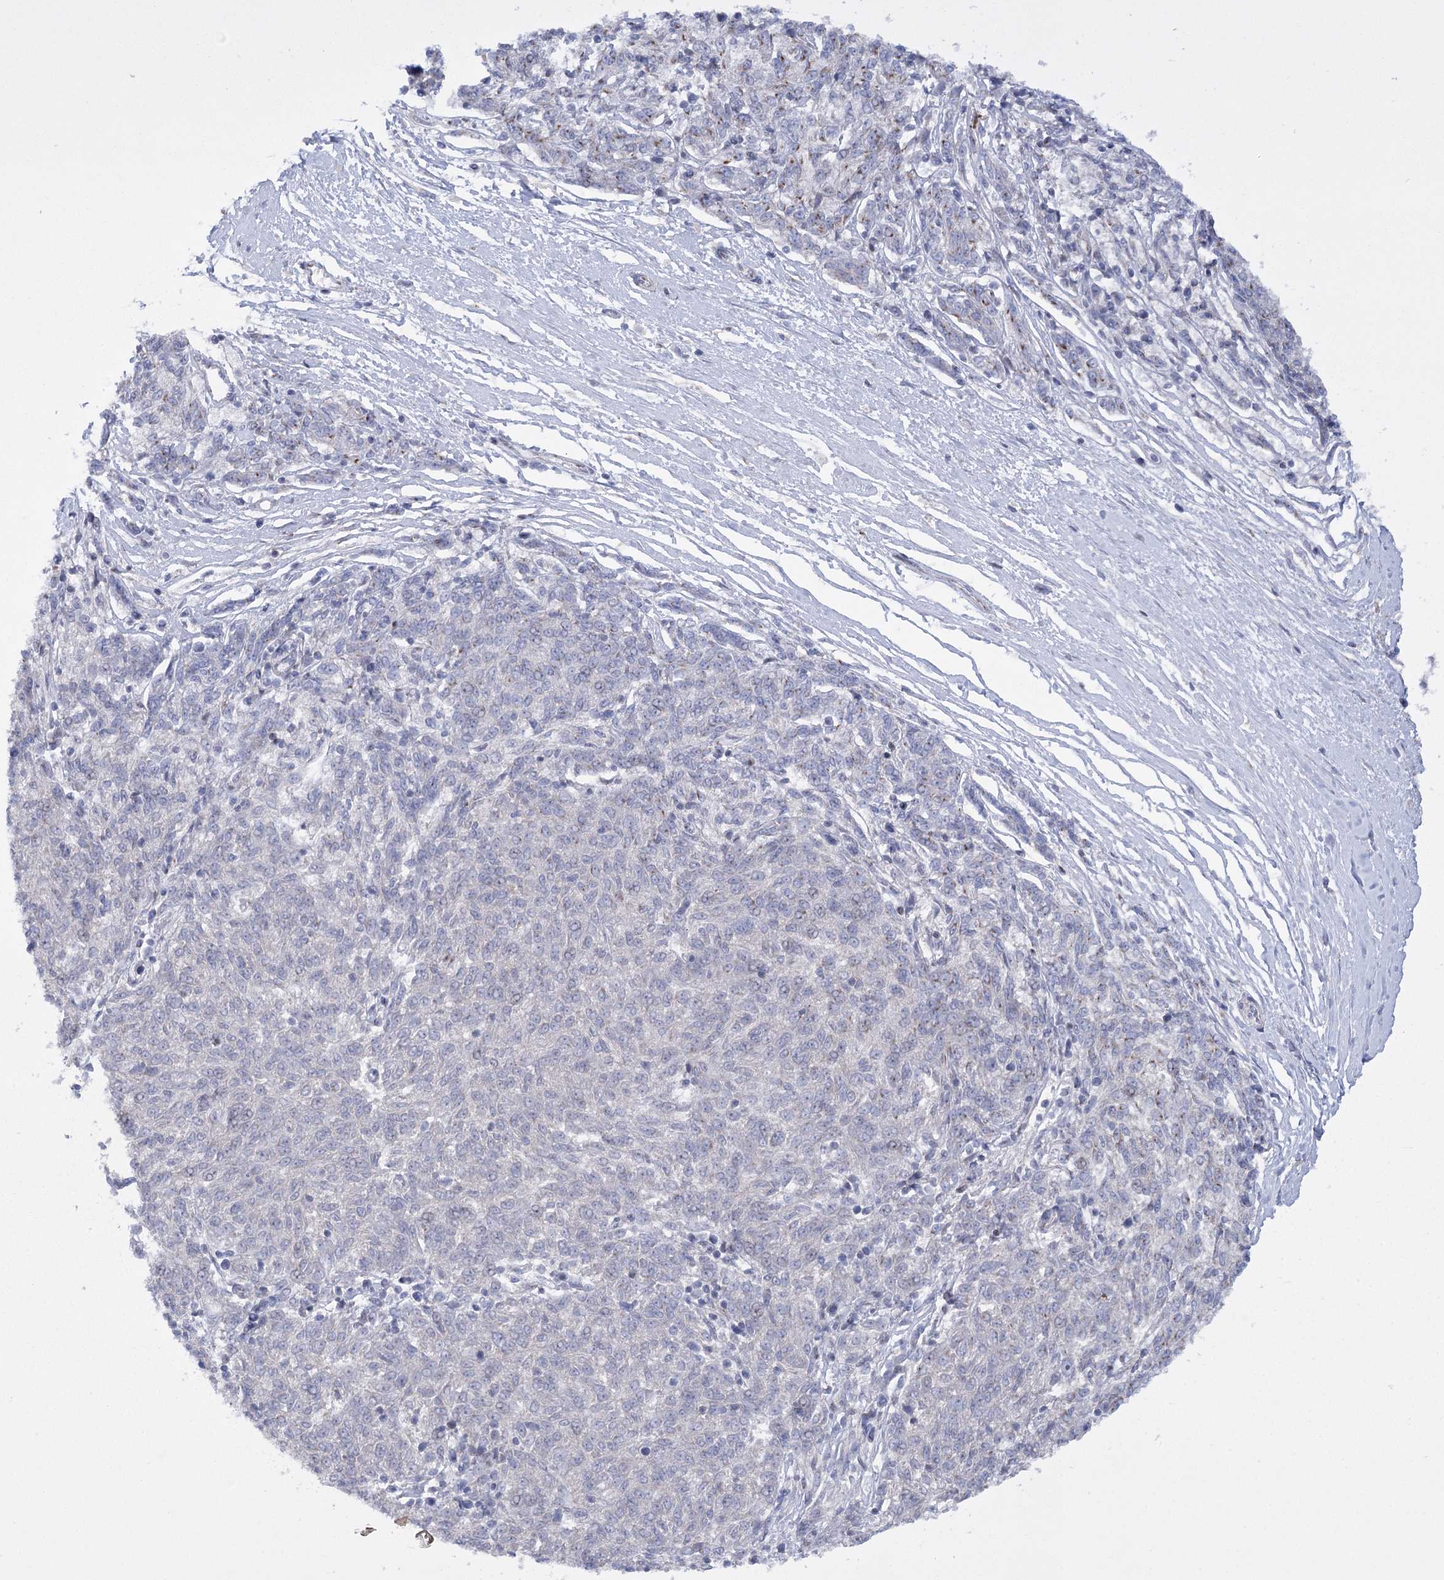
{"staining": {"intensity": "negative", "quantity": "none", "location": "none"}, "tissue": "melanoma", "cell_type": "Tumor cells", "image_type": "cancer", "snomed": [{"axis": "morphology", "description": "Malignant melanoma, NOS"}, {"axis": "topography", "description": "Skin"}], "caption": "IHC micrograph of neoplastic tissue: human malignant melanoma stained with DAB reveals no significant protein staining in tumor cells.", "gene": "NME7", "patient": {"sex": "female", "age": 72}}